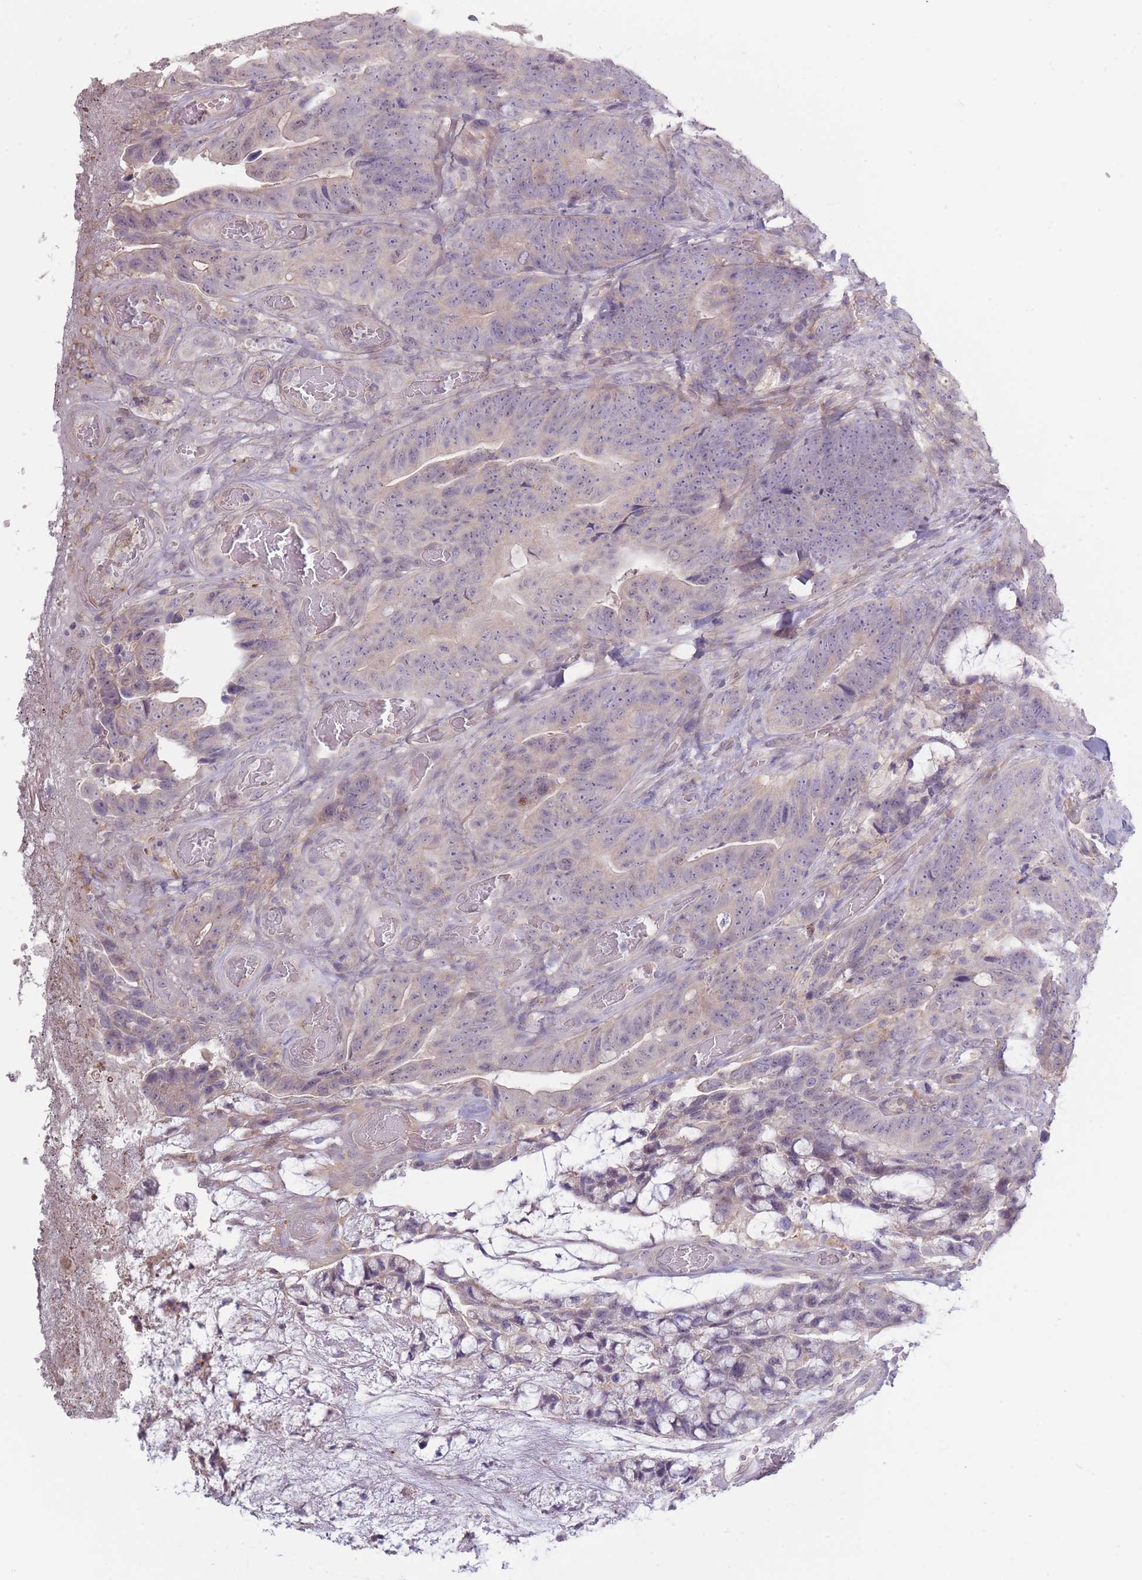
{"staining": {"intensity": "weak", "quantity": "<25%", "location": "cytoplasmic/membranous"}, "tissue": "colorectal cancer", "cell_type": "Tumor cells", "image_type": "cancer", "snomed": [{"axis": "morphology", "description": "Adenocarcinoma, NOS"}, {"axis": "topography", "description": "Colon"}], "caption": "High power microscopy micrograph of an IHC photomicrograph of colorectal adenocarcinoma, revealing no significant expression in tumor cells. (DAB IHC with hematoxylin counter stain).", "gene": "TET3", "patient": {"sex": "female", "age": 82}}